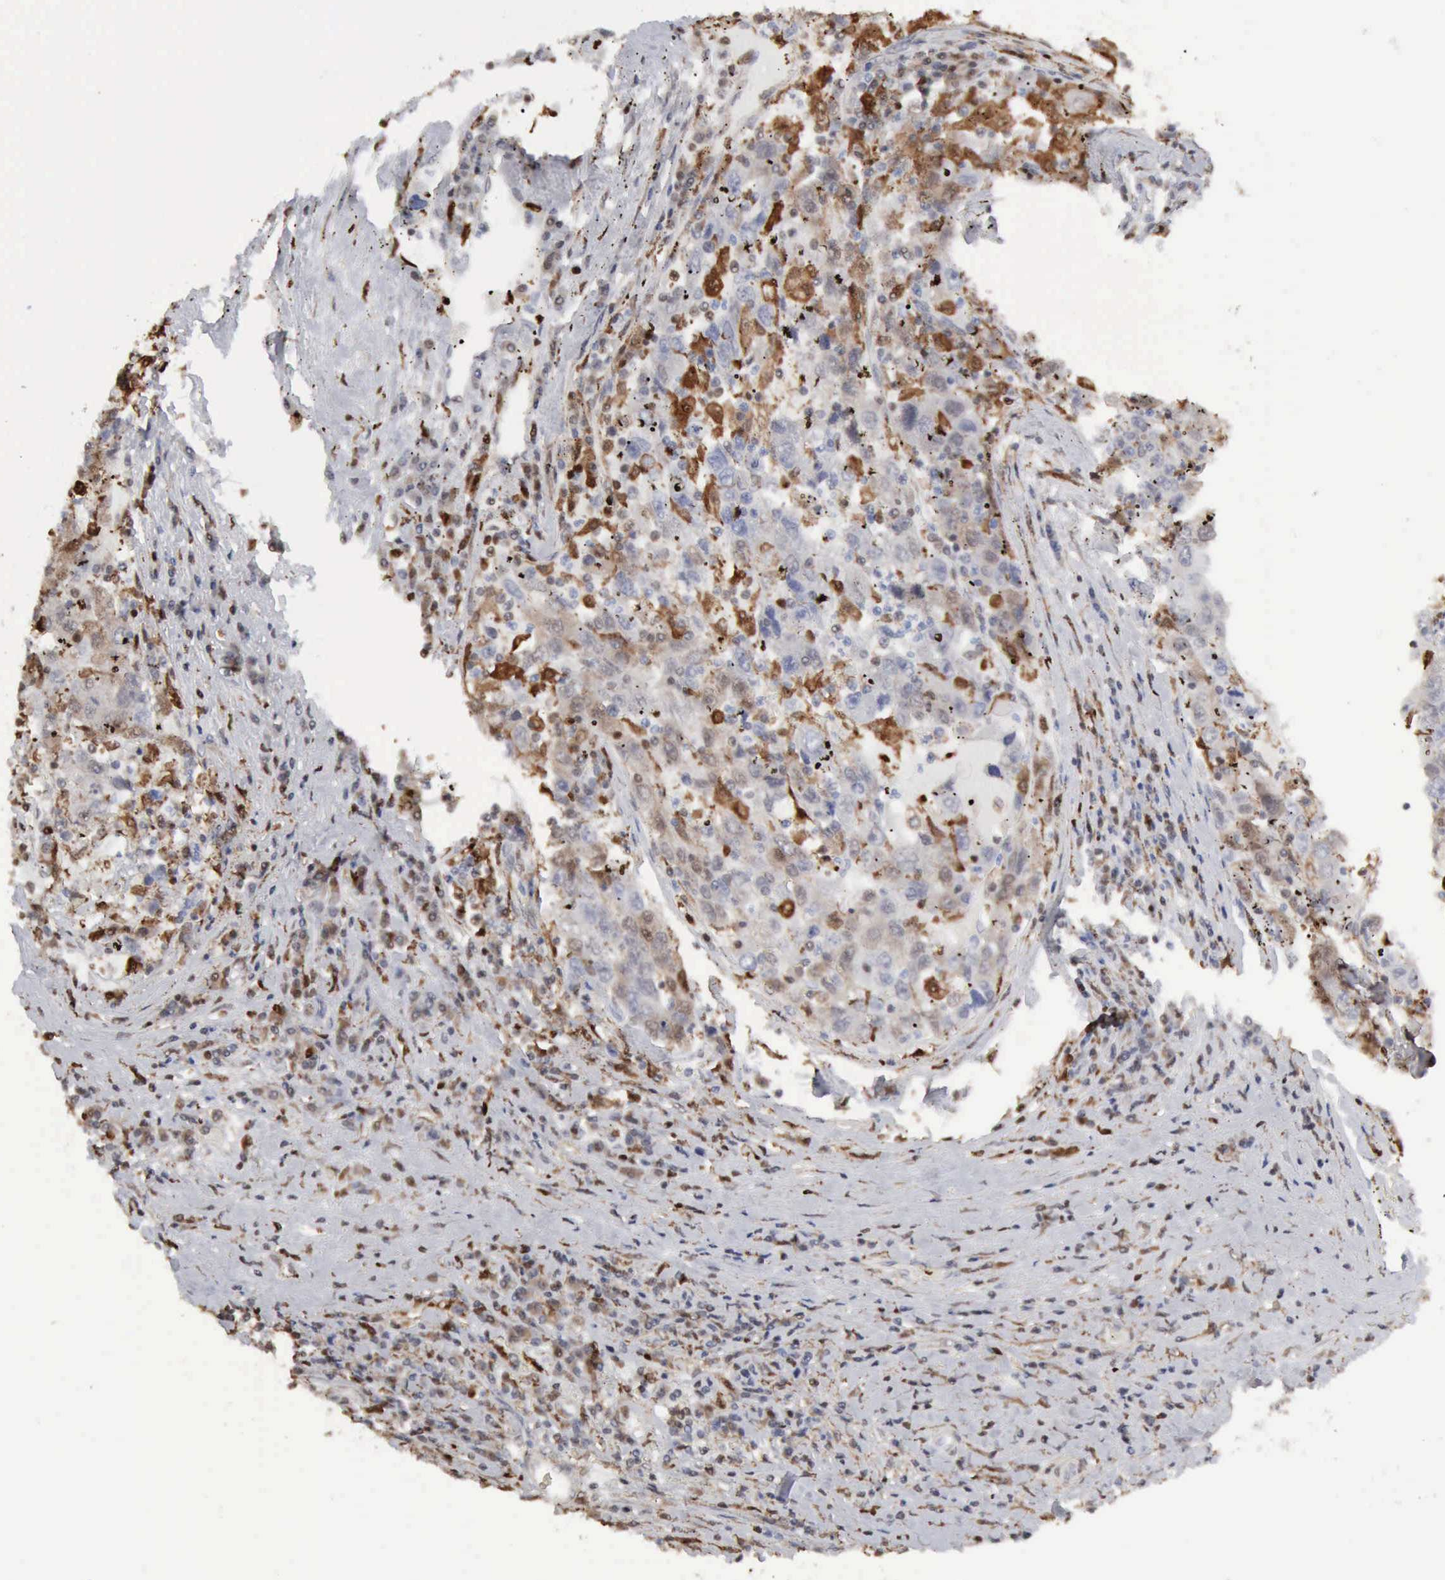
{"staining": {"intensity": "weak", "quantity": "25%-75%", "location": "cytoplasmic/membranous,nuclear"}, "tissue": "liver cancer", "cell_type": "Tumor cells", "image_type": "cancer", "snomed": [{"axis": "morphology", "description": "Carcinoma, Hepatocellular, NOS"}, {"axis": "topography", "description": "Liver"}], "caption": "About 25%-75% of tumor cells in hepatocellular carcinoma (liver) reveal weak cytoplasmic/membranous and nuclear protein positivity as visualized by brown immunohistochemical staining.", "gene": "STAT1", "patient": {"sex": "male", "age": 49}}